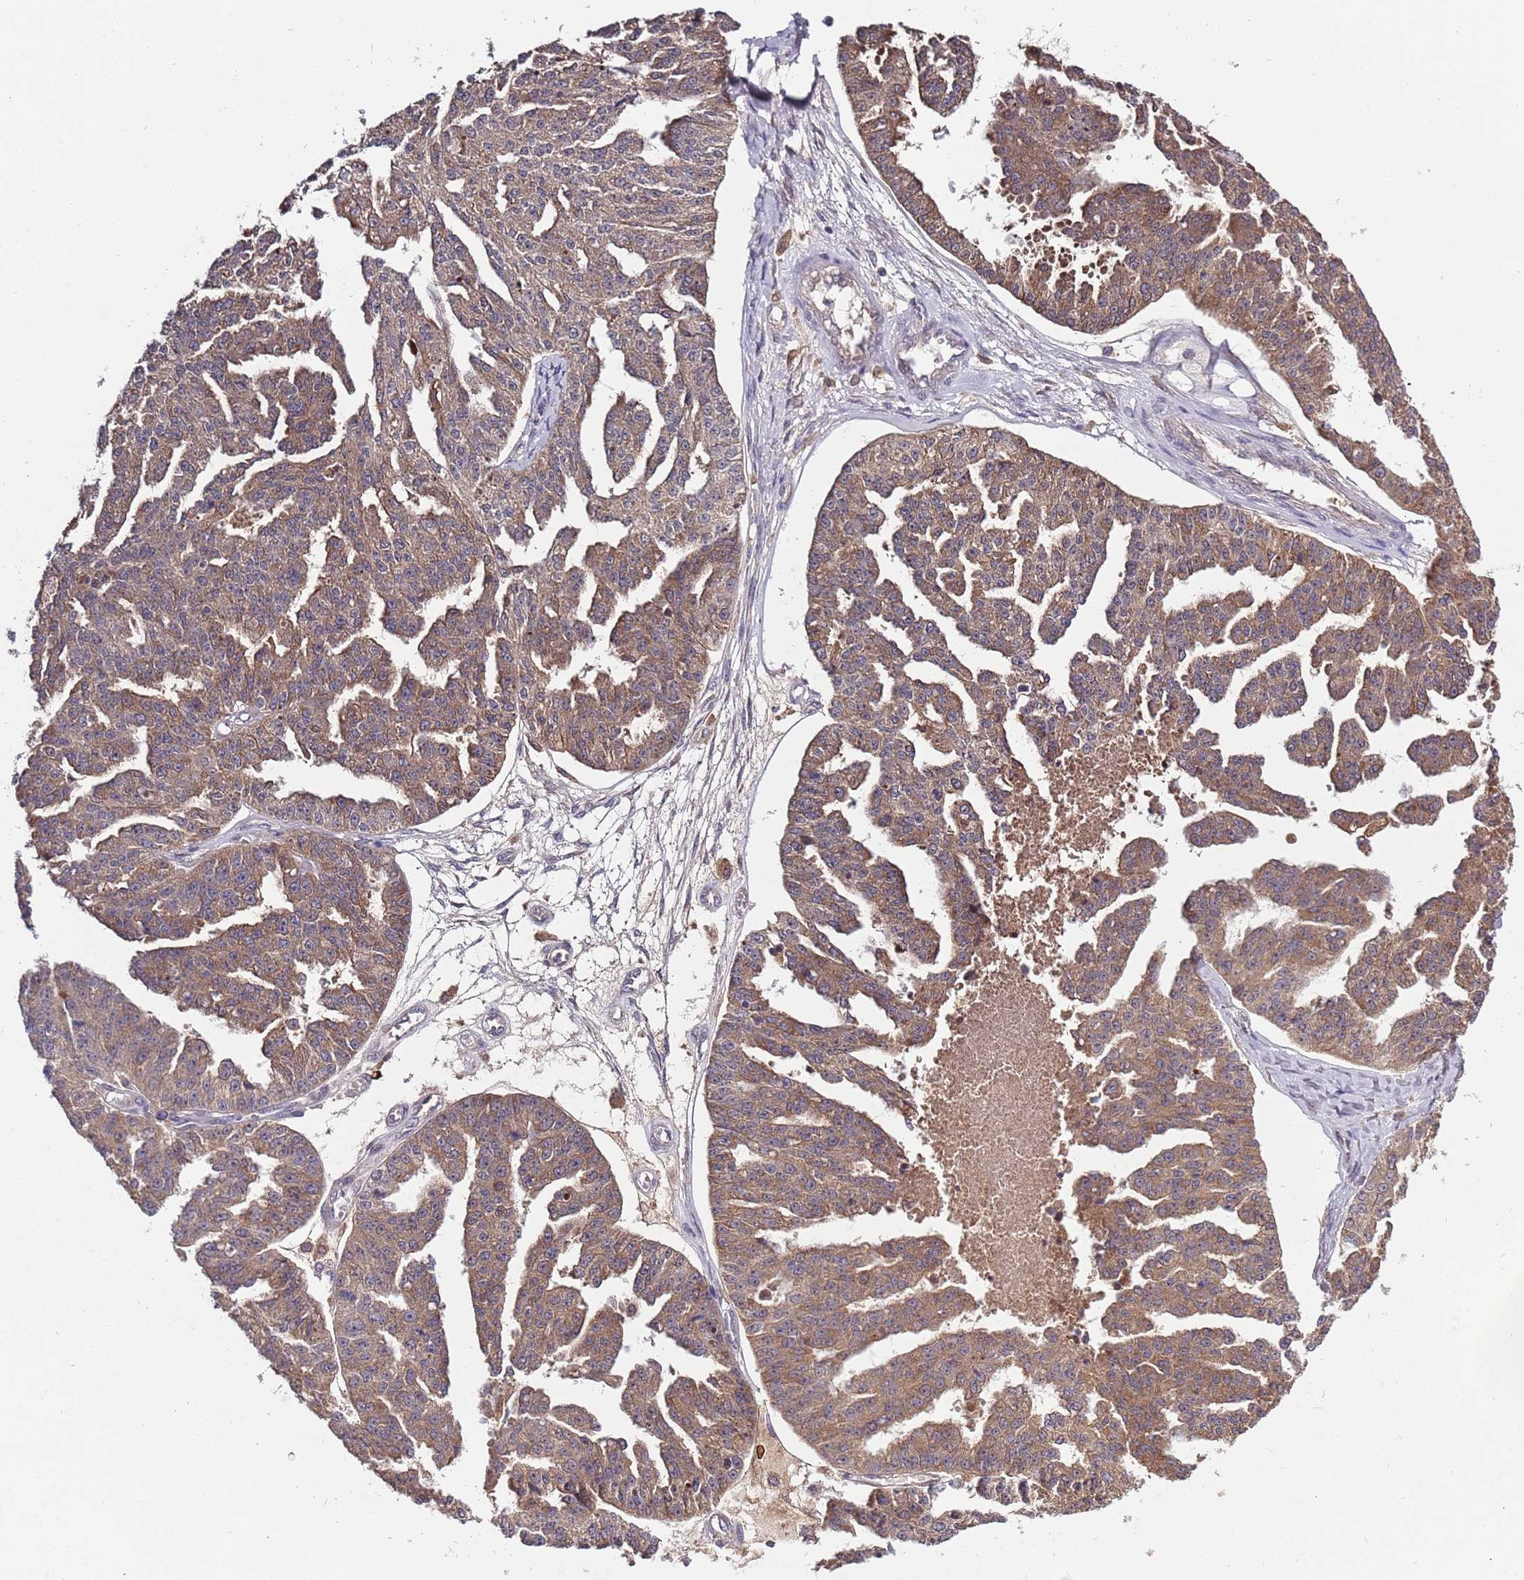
{"staining": {"intensity": "moderate", "quantity": ">75%", "location": "cytoplasmic/membranous"}, "tissue": "ovarian cancer", "cell_type": "Tumor cells", "image_type": "cancer", "snomed": [{"axis": "morphology", "description": "Cystadenocarcinoma, serous, NOS"}, {"axis": "topography", "description": "Ovary"}], "caption": "Immunohistochemical staining of human ovarian serous cystadenocarcinoma demonstrates medium levels of moderate cytoplasmic/membranous protein expression in approximately >75% of tumor cells.", "gene": "USP32", "patient": {"sex": "female", "age": 58}}